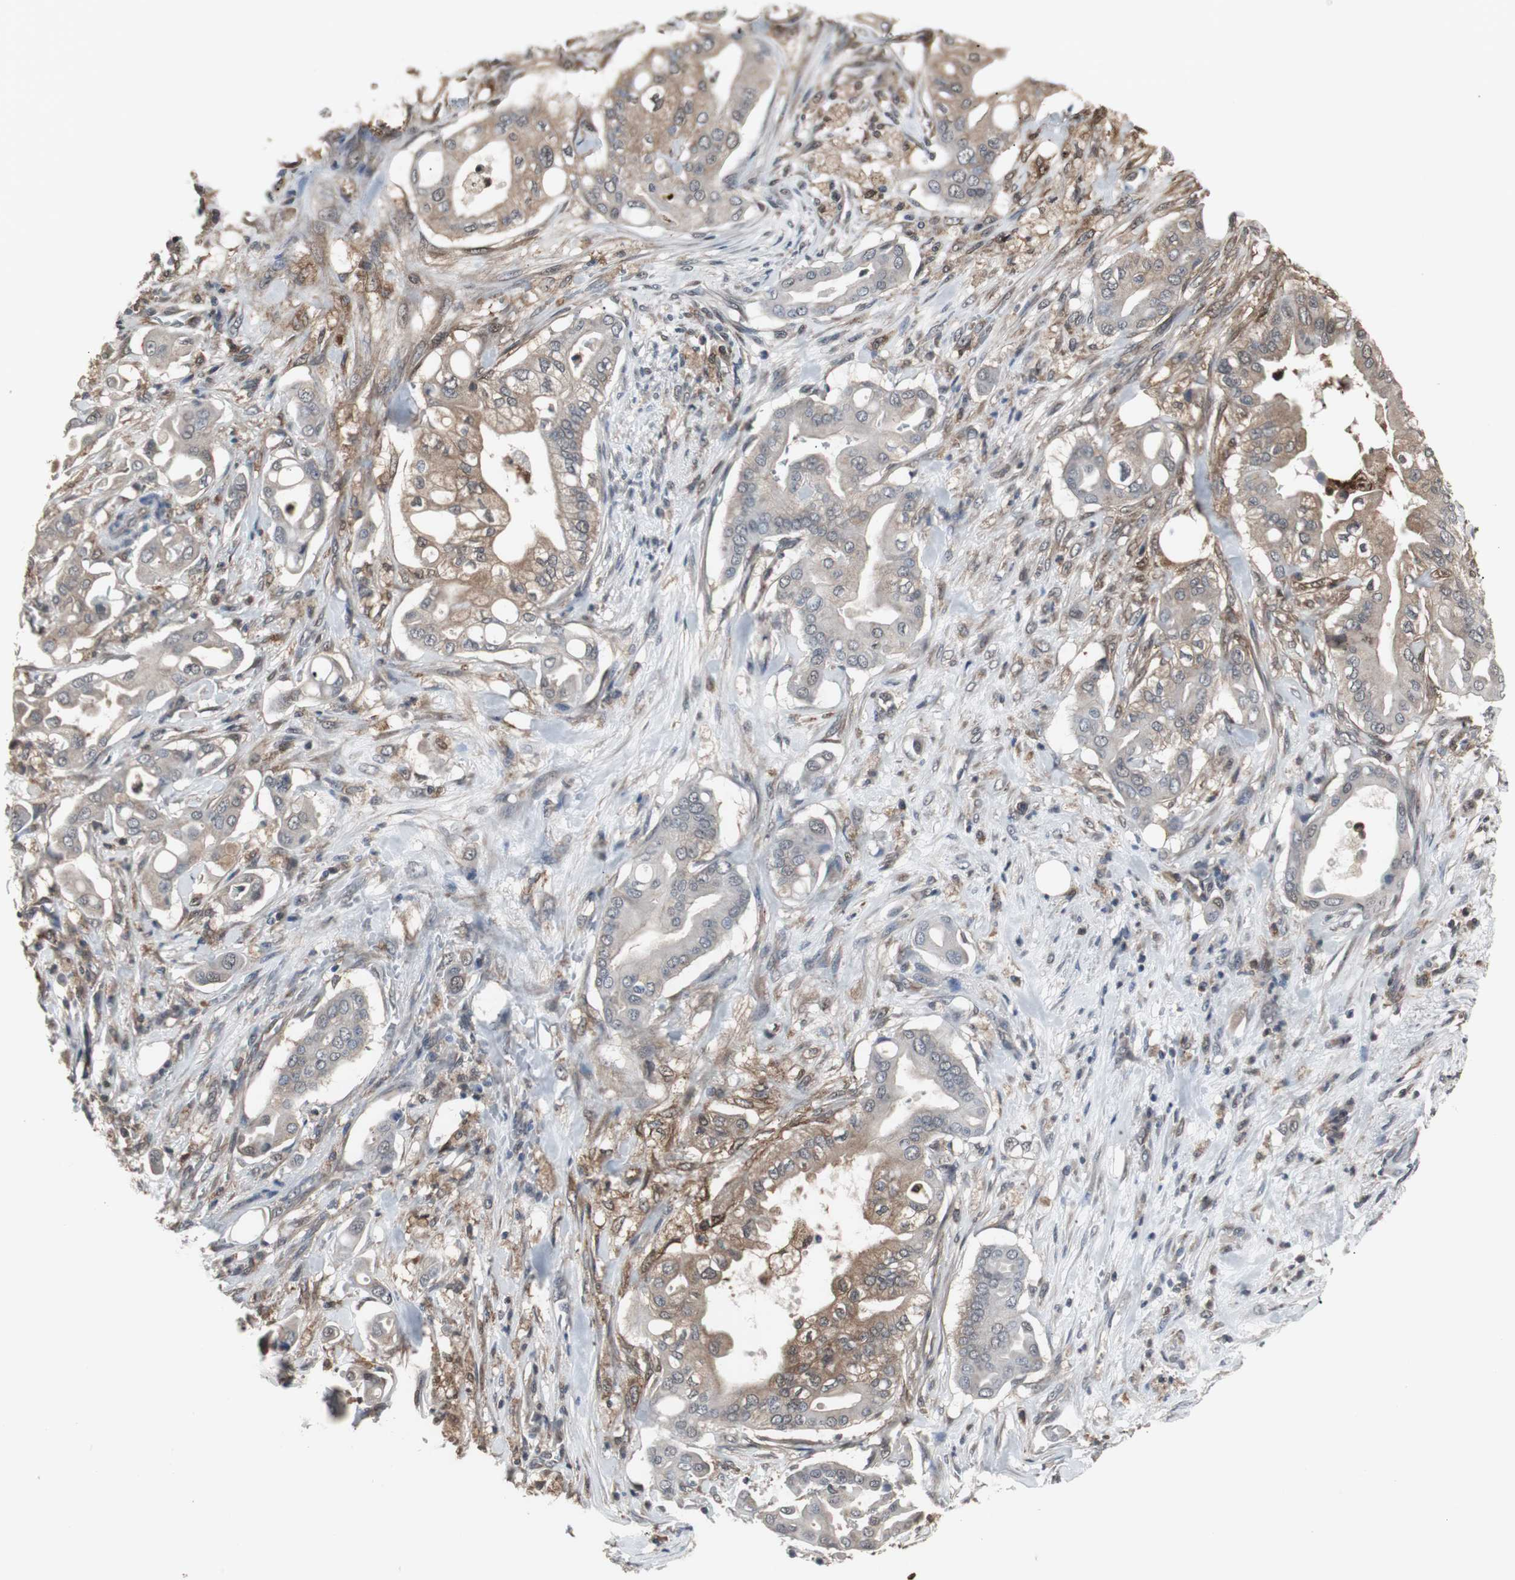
{"staining": {"intensity": "moderate", "quantity": ">75%", "location": "cytoplasmic/membranous"}, "tissue": "liver cancer", "cell_type": "Tumor cells", "image_type": "cancer", "snomed": [{"axis": "morphology", "description": "Cholangiocarcinoma"}, {"axis": "topography", "description": "Liver"}], "caption": "Approximately >75% of tumor cells in human liver cancer display moderate cytoplasmic/membranous protein positivity as visualized by brown immunohistochemical staining.", "gene": "ZSCAN22", "patient": {"sex": "female", "age": 68}}